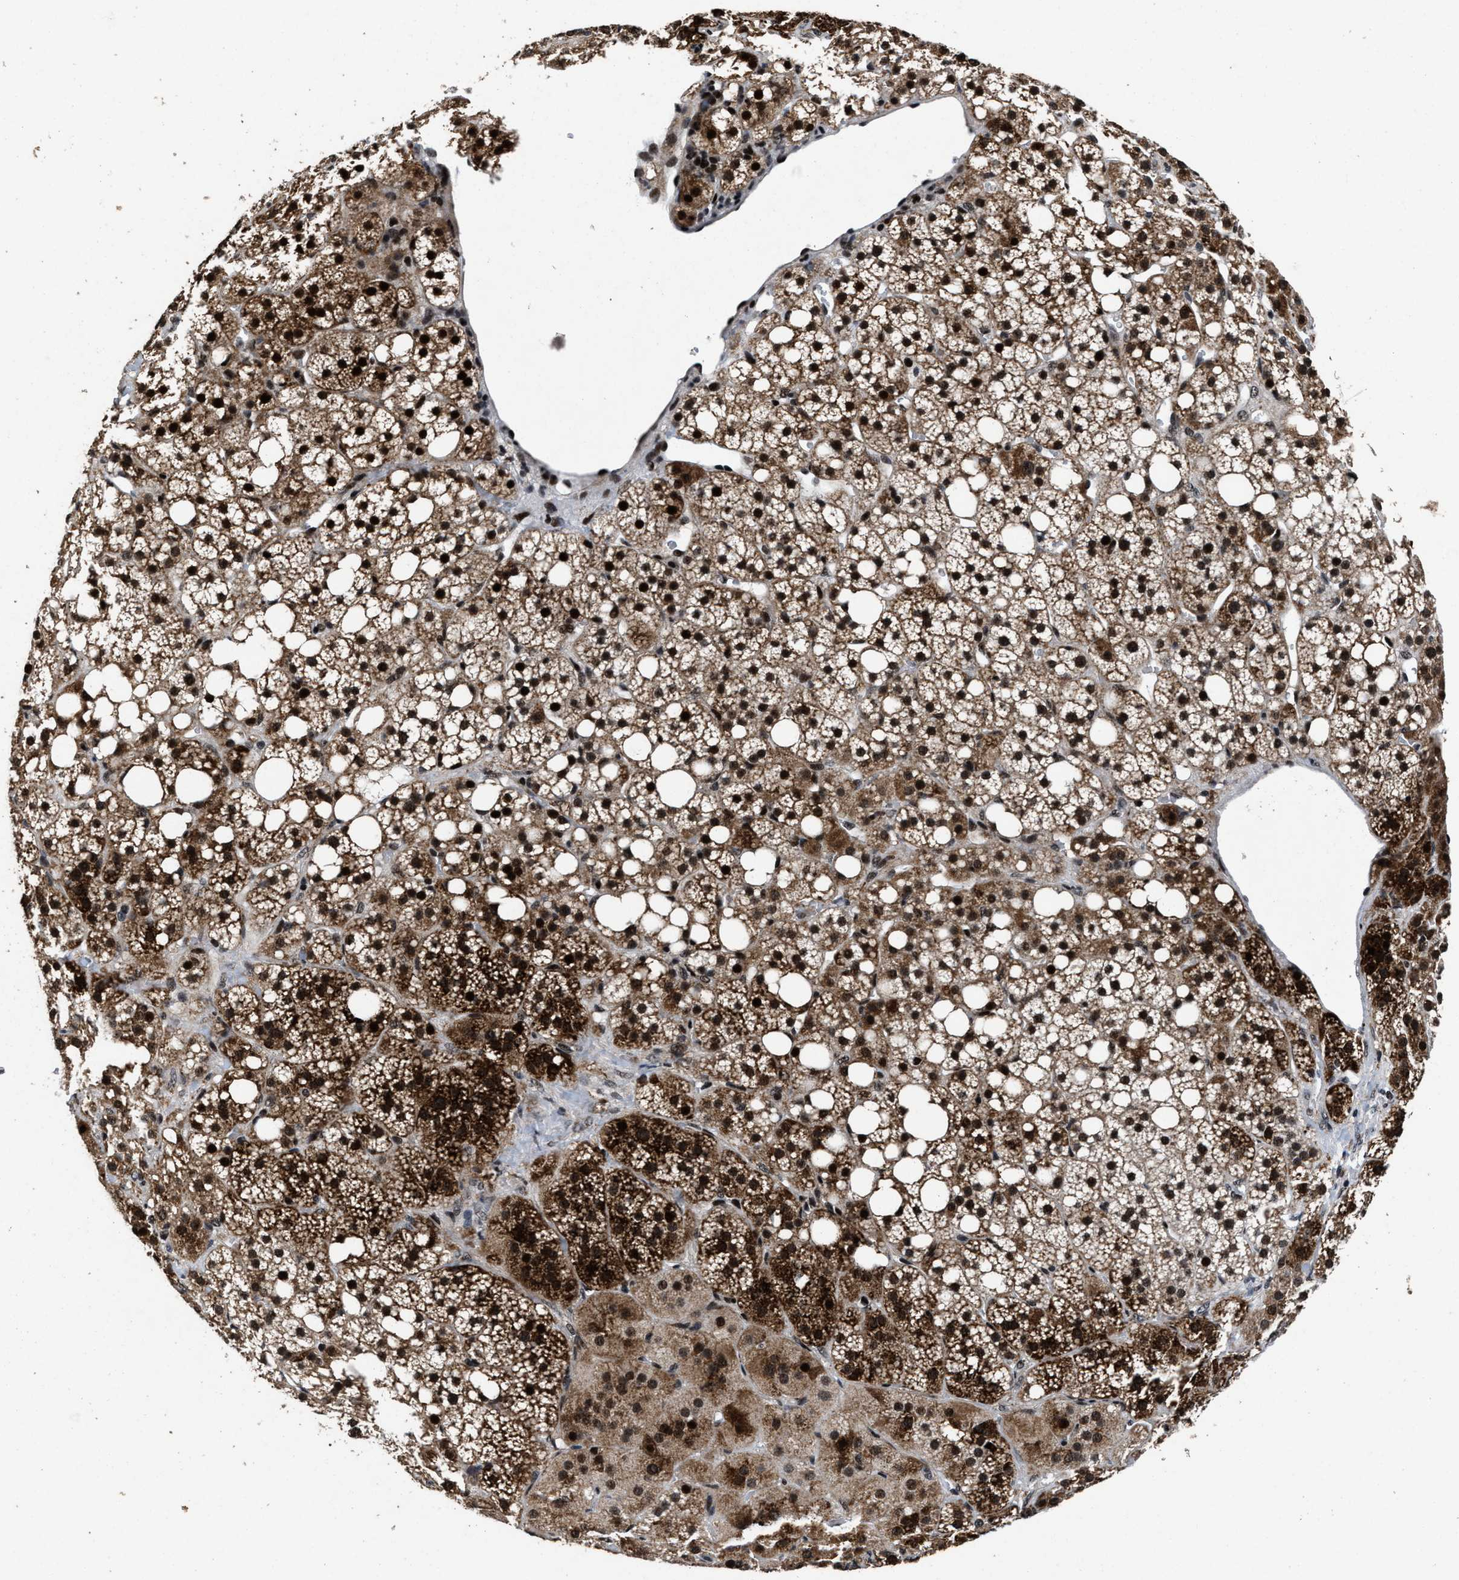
{"staining": {"intensity": "strong", "quantity": ">75%", "location": "cytoplasmic/membranous,nuclear"}, "tissue": "adrenal gland", "cell_type": "Glandular cells", "image_type": "normal", "snomed": [{"axis": "morphology", "description": "Normal tissue, NOS"}, {"axis": "topography", "description": "Adrenal gland"}], "caption": "Glandular cells display high levels of strong cytoplasmic/membranous,nuclear expression in approximately >75% of cells in normal human adrenal gland.", "gene": "ZNF233", "patient": {"sex": "female", "age": 59}}